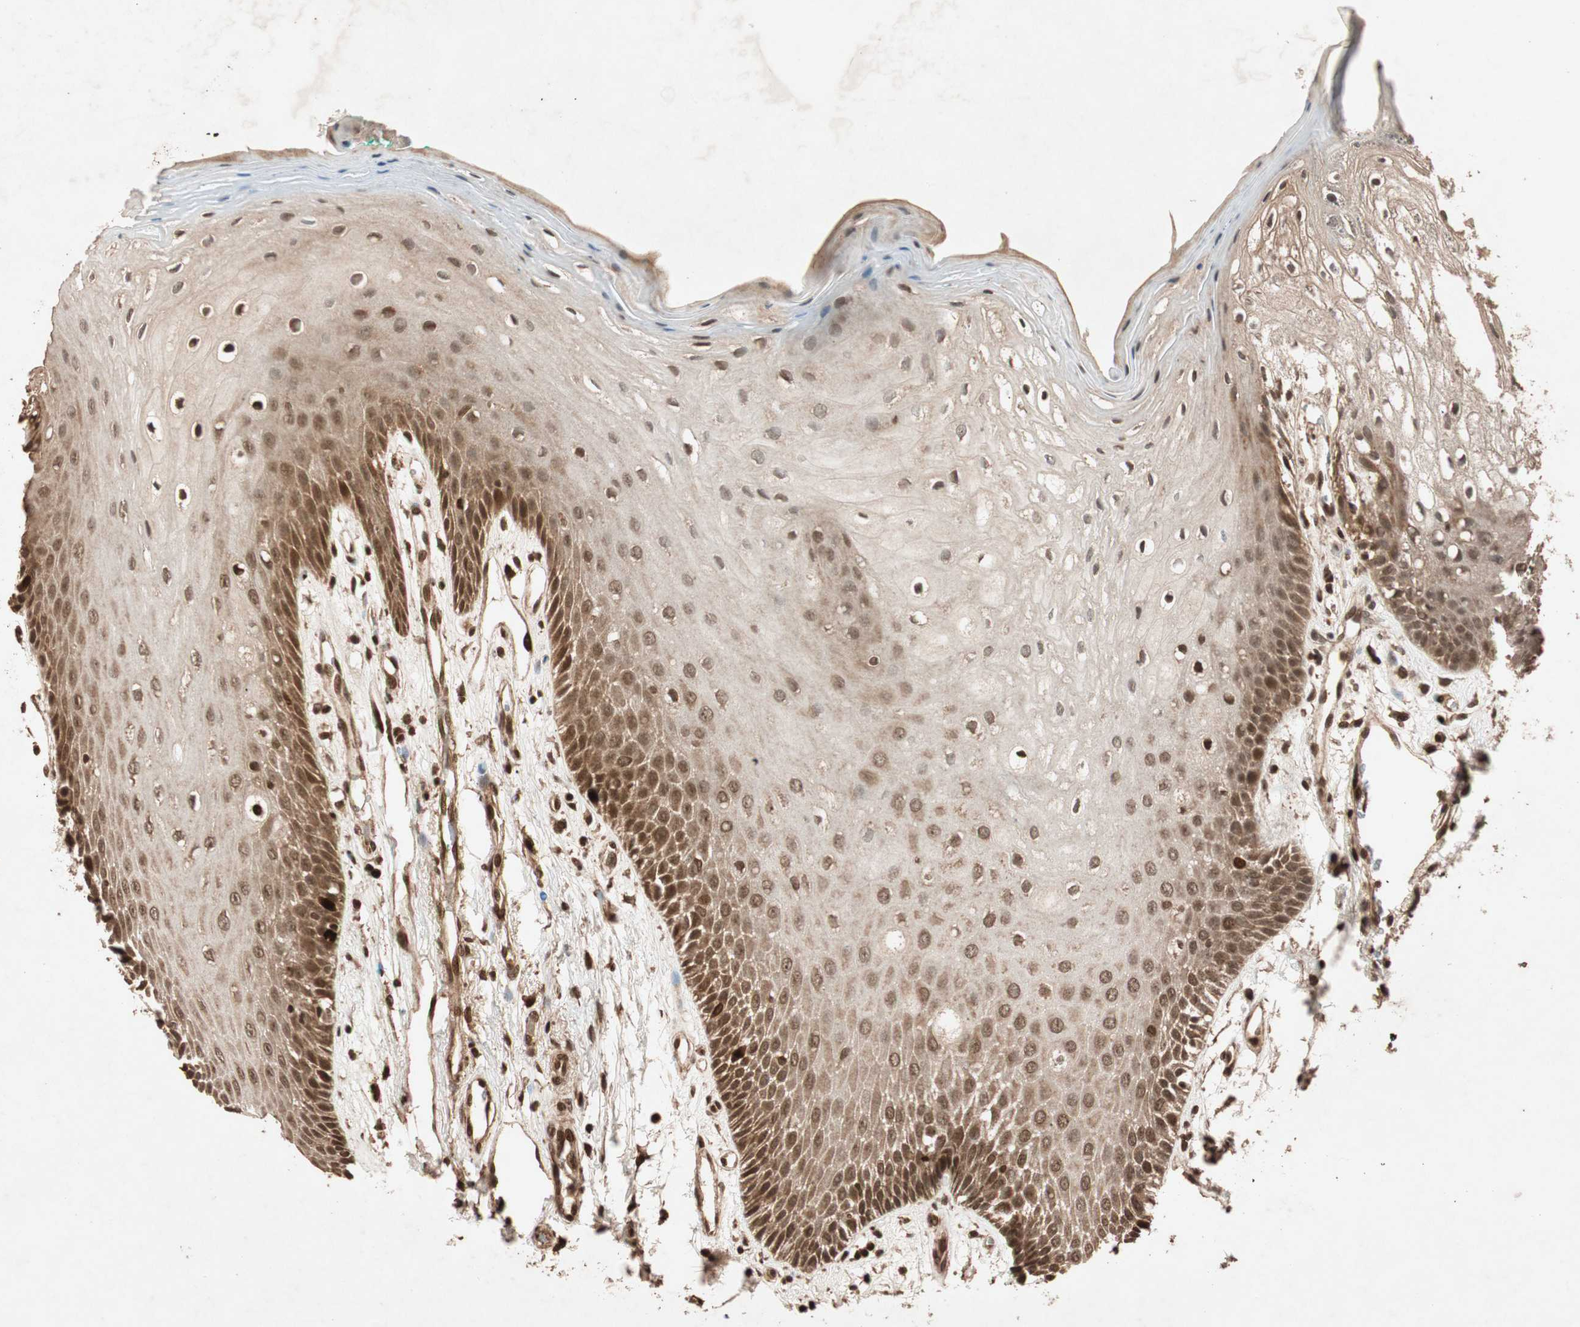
{"staining": {"intensity": "moderate", "quantity": ">75%", "location": "nuclear"}, "tissue": "oral mucosa", "cell_type": "Squamous epithelial cells", "image_type": "normal", "snomed": [{"axis": "morphology", "description": "Normal tissue, NOS"}, {"axis": "morphology", "description": "Squamous cell carcinoma, NOS"}, {"axis": "topography", "description": "Skeletal muscle"}, {"axis": "topography", "description": "Oral tissue"}, {"axis": "topography", "description": "Head-Neck"}], "caption": "The image demonstrates staining of unremarkable oral mucosa, revealing moderate nuclear protein staining (brown color) within squamous epithelial cells.", "gene": "ALKBH5", "patient": {"sex": "female", "age": 84}}